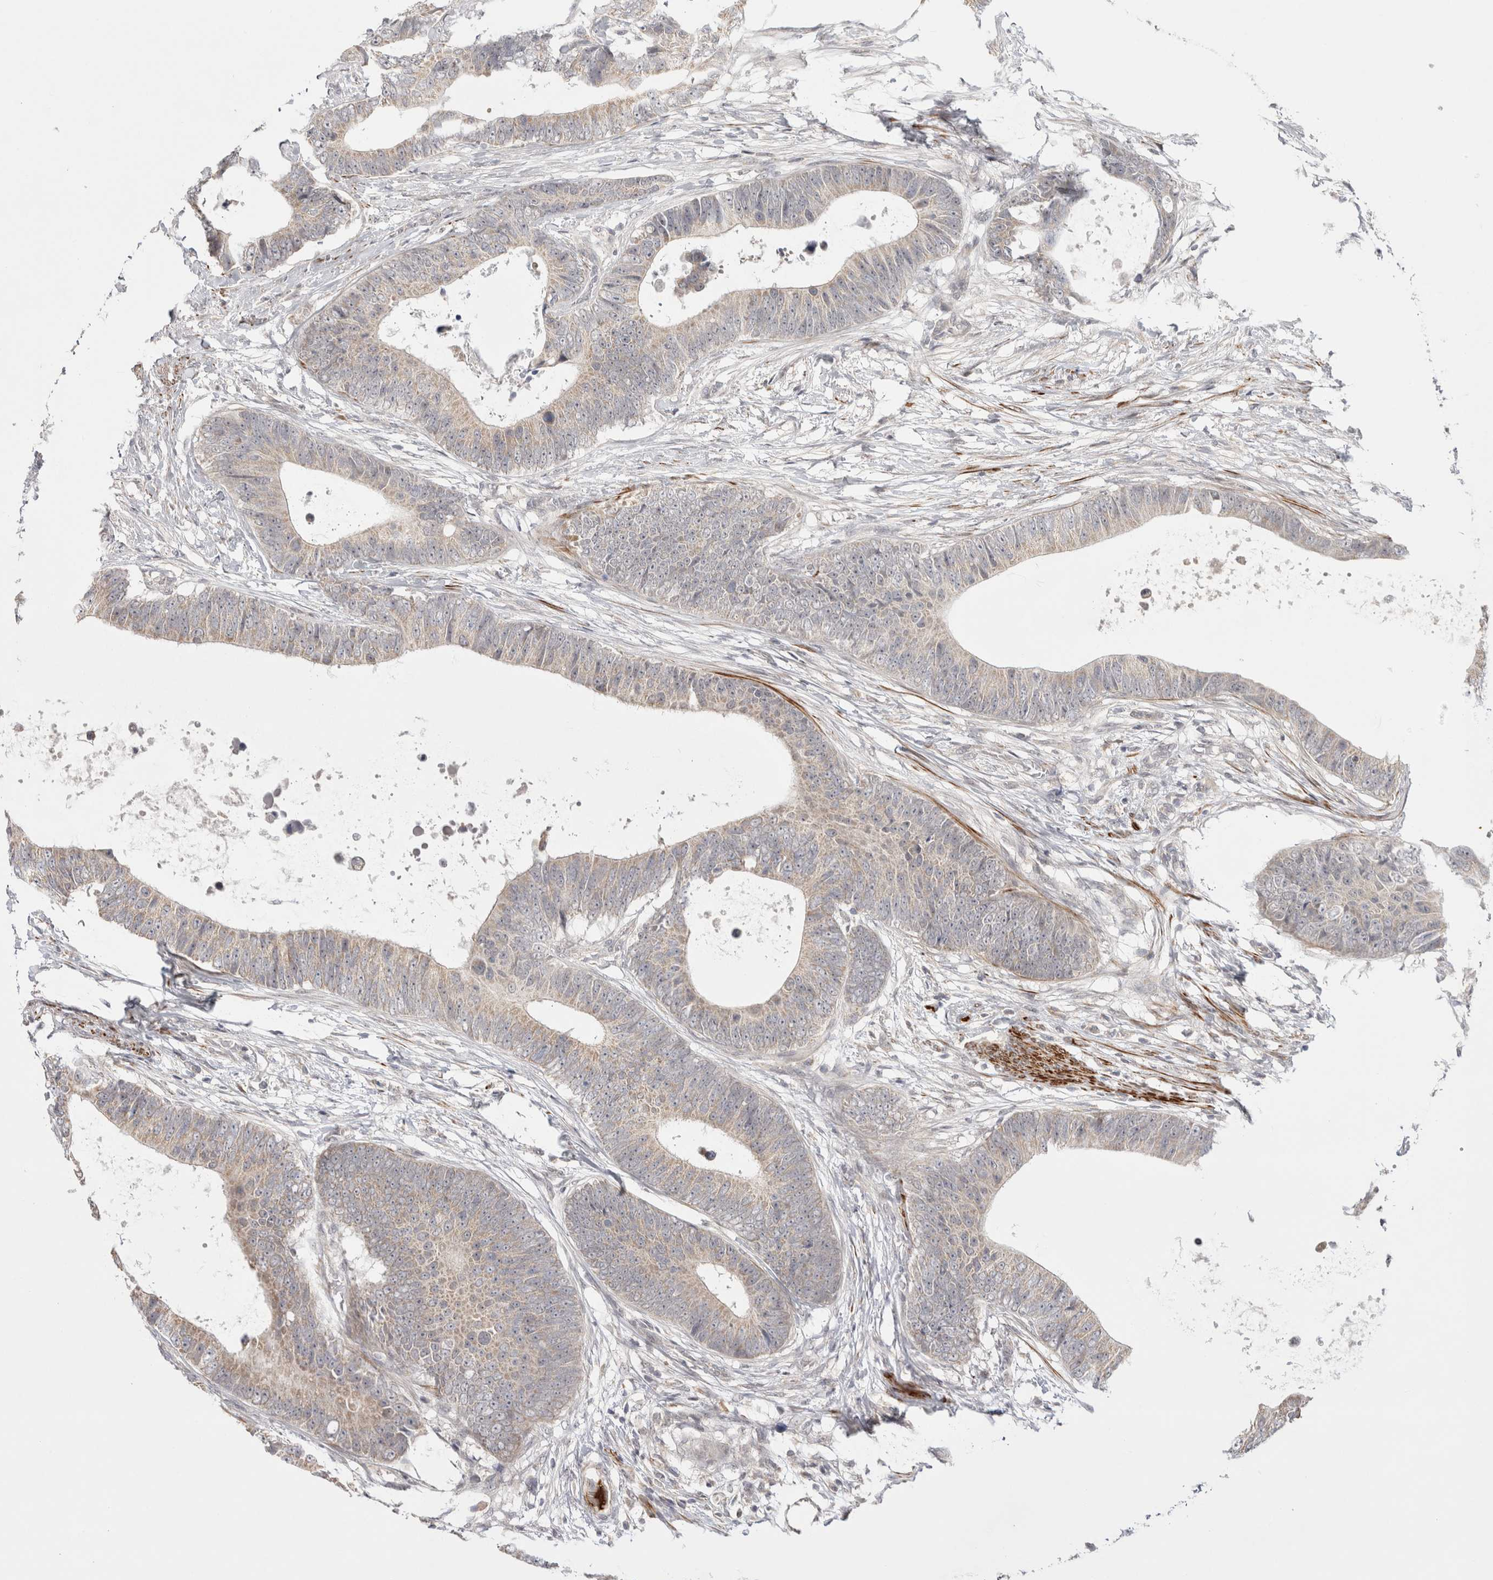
{"staining": {"intensity": "weak", "quantity": ">75%", "location": "cytoplasmic/membranous"}, "tissue": "colorectal cancer", "cell_type": "Tumor cells", "image_type": "cancer", "snomed": [{"axis": "morphology", "description": "Adenocarcinoma, NOS"}, {"axis": "topography", "description": "Colon"}], "caption": "Colorectal adenocarcinoma stained with immunohistochemistry (IHC) reveals weak cytoplasmic/membranous positivity in approximately >75% of tumor cells. Nuclei are stained in blue.", "gene": "ZNF318", "patient": {"sex": "male", "age": 56}}